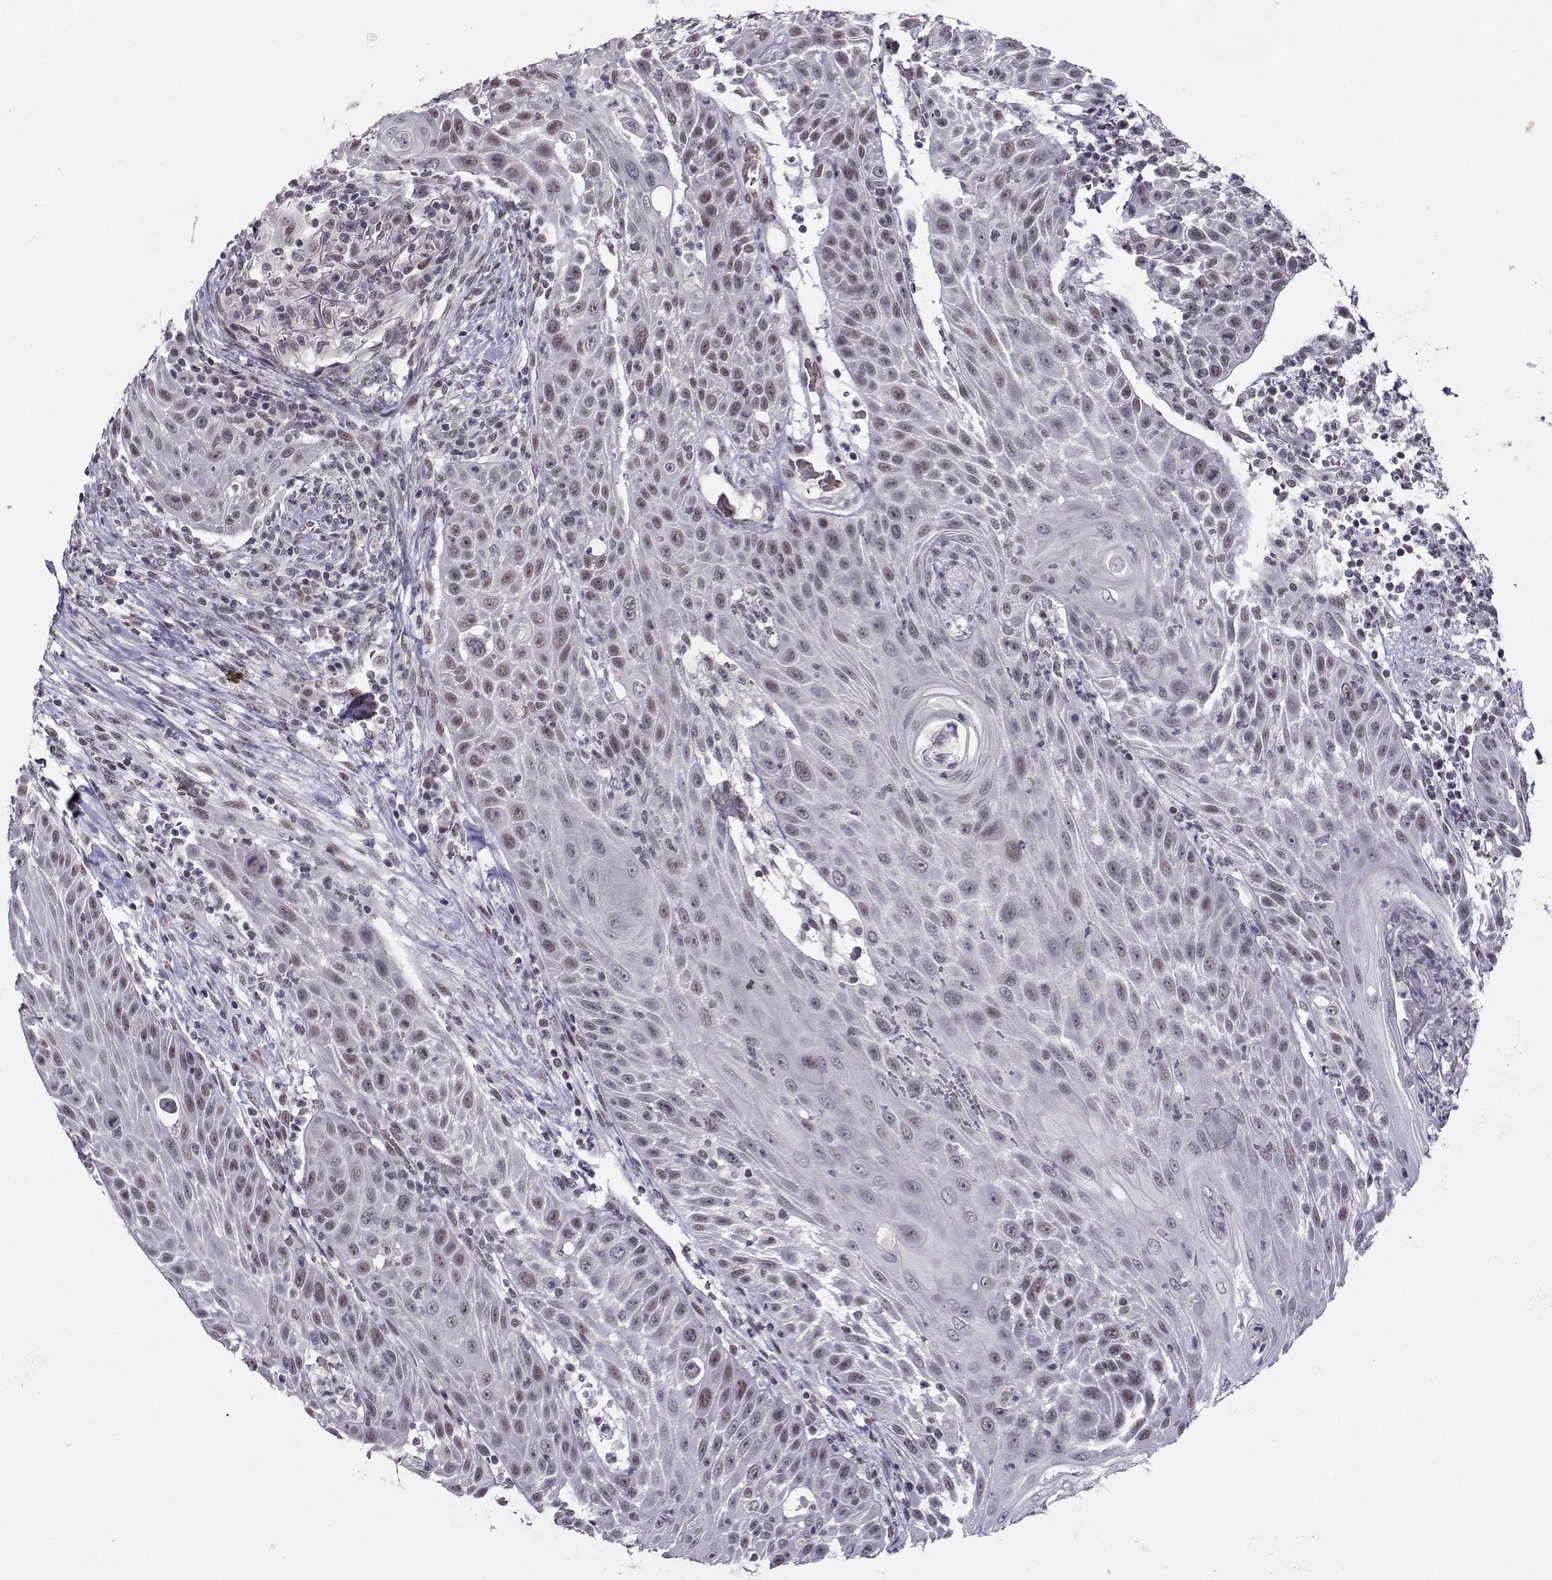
{"staining": {"intensity": "weak", "quantity": "25%-75%", "location": "nuclear"}, "tissue": "head and neck cancer", "cell_type": "Tumor cells", "image_type": "cancer", "snomed": [{"axis": "morphology", "description": "Squamous cell carcinoma, NOS"}, {"axis": "topography", "description": "Head-Neck"}], "caption": "Head and neck squamous cell carcinoma tissue demonstrates weak nuclear staining in approximately 25%-75% of tumor cells", "gene": "LIN28A", "patient": {"sex": "male", "age": 69}}